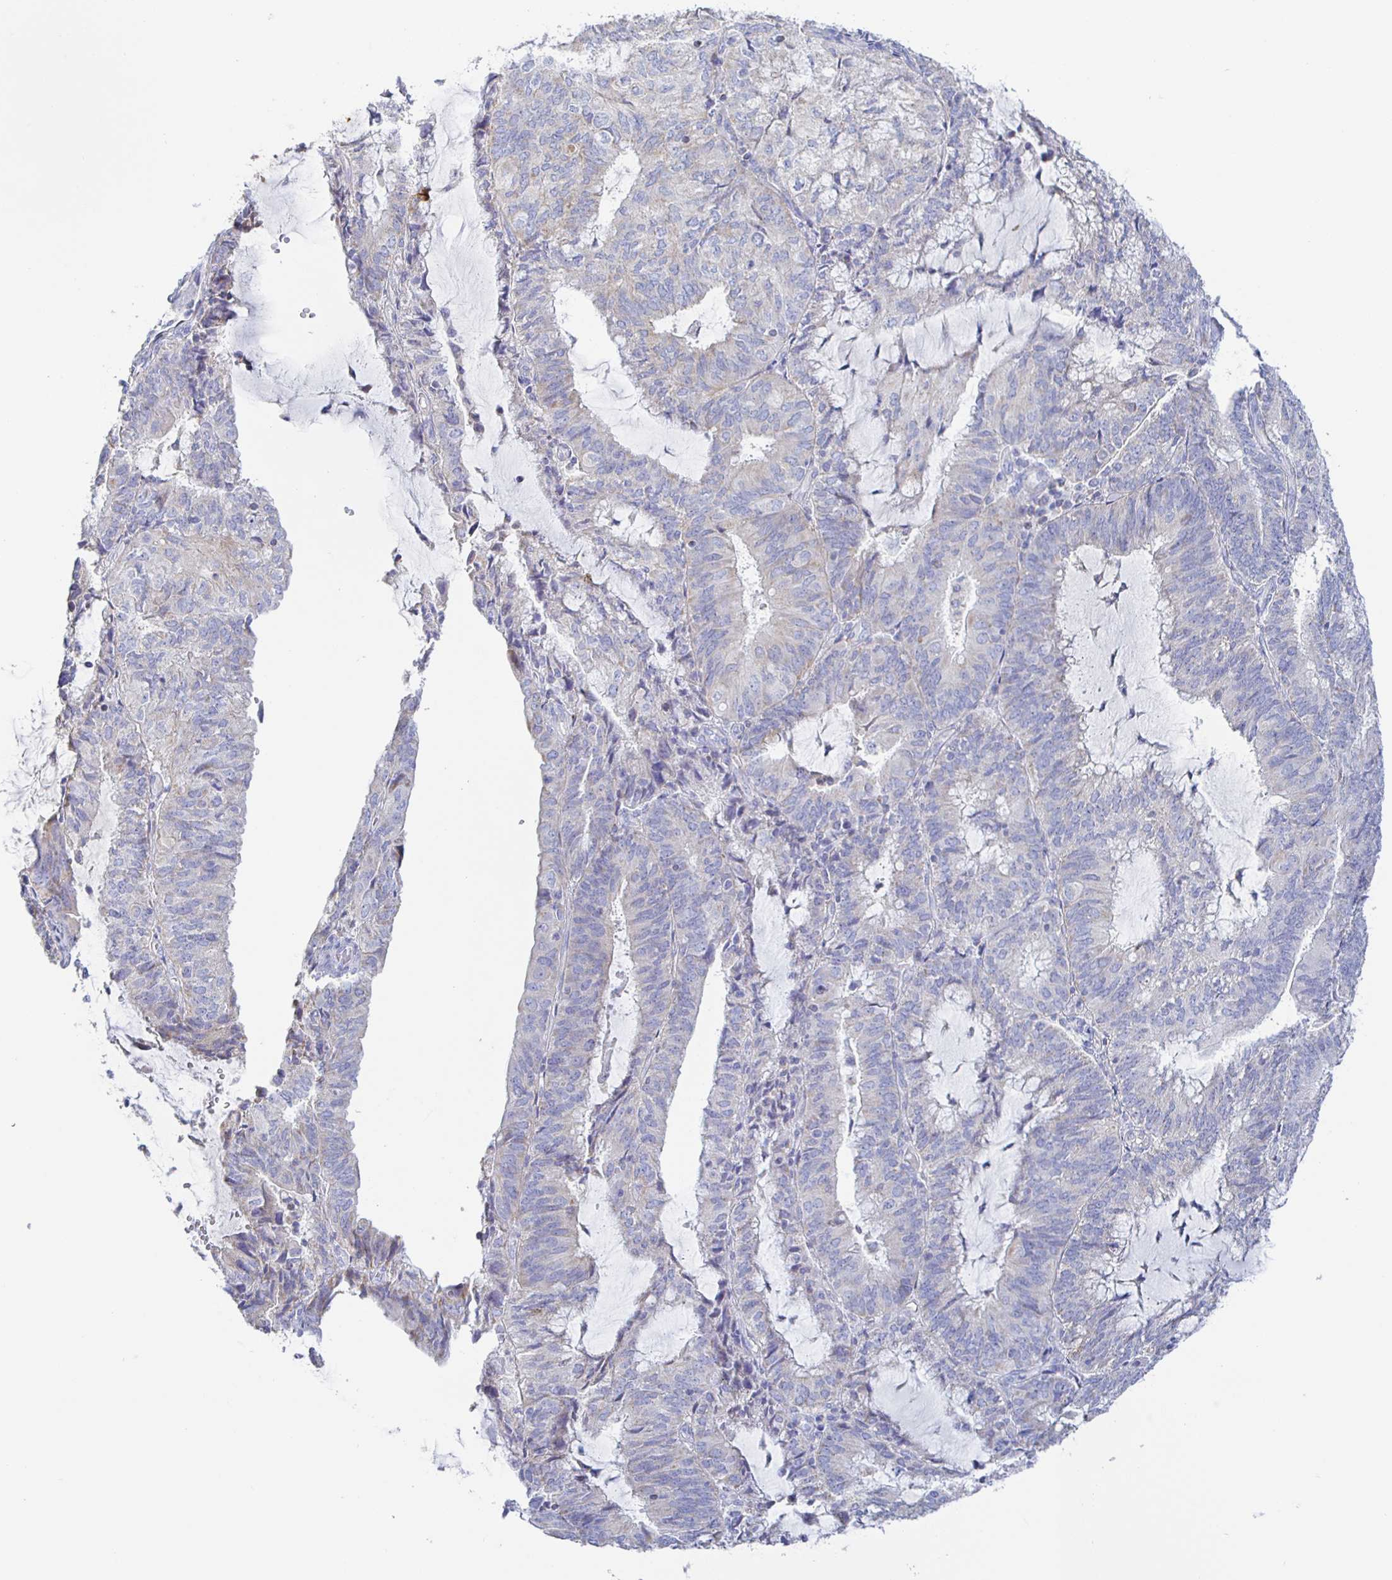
{"staining": {"intensity": "negative", "quantity": "none", "location": "none"}, "tissue": "endometrial cancer", "cell_type": "Tumor cells", "image_type": "cancer", "snomed": [{"axis": "morphology", "description": "Adenocarcinoma, NOS"}, {"axis": "topography", "description": "Endometrium"}], "caption": "The image reveals no staining of tumor cells in adenocarcinoma (endometrial).", "gene": "SYNGR4", "patient": {"sex": "female", "age": 81}}